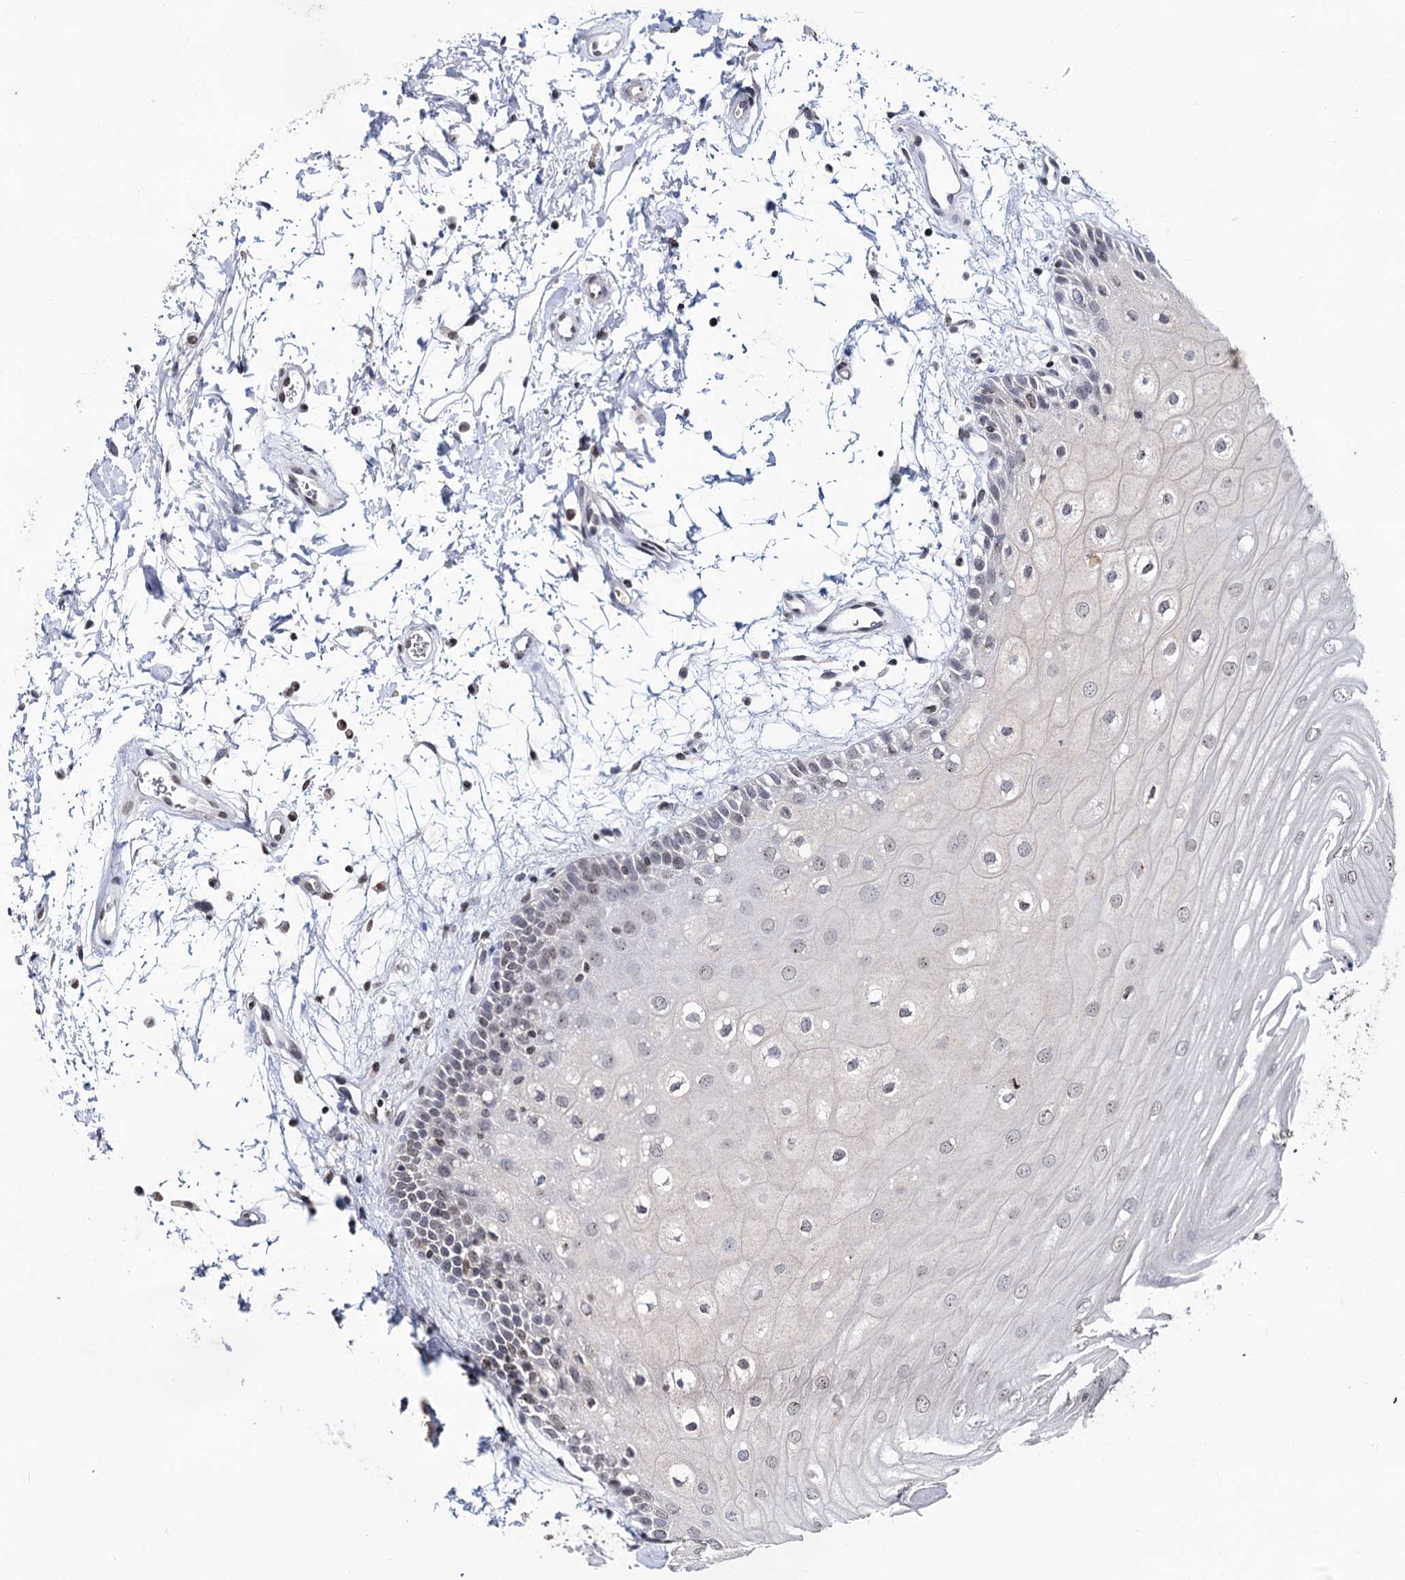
{"staining": {"intensity": "weak", "quantity": ">75%", "location": "nuclear"}, "tissue": "oral mucosa", "cell_type": "Squamous epithelial cells", "image_type": "normal", "snomed": [{"axis": "morphology", "description": "Normal tissue, NOS"}, {"axis": "topography", "description": "Oral tissue"}, {"axis": "topography", "description": "Tounge, NOS"}], "caption": "A high-resolution image shows immunohistochemistry staining of benign oral mucosa, which shows weak nuclear positivity in about >75% of squamous epithelial cells.", "gene": "SMCHD1", "patient": {"sex": "female", "age": 73}}